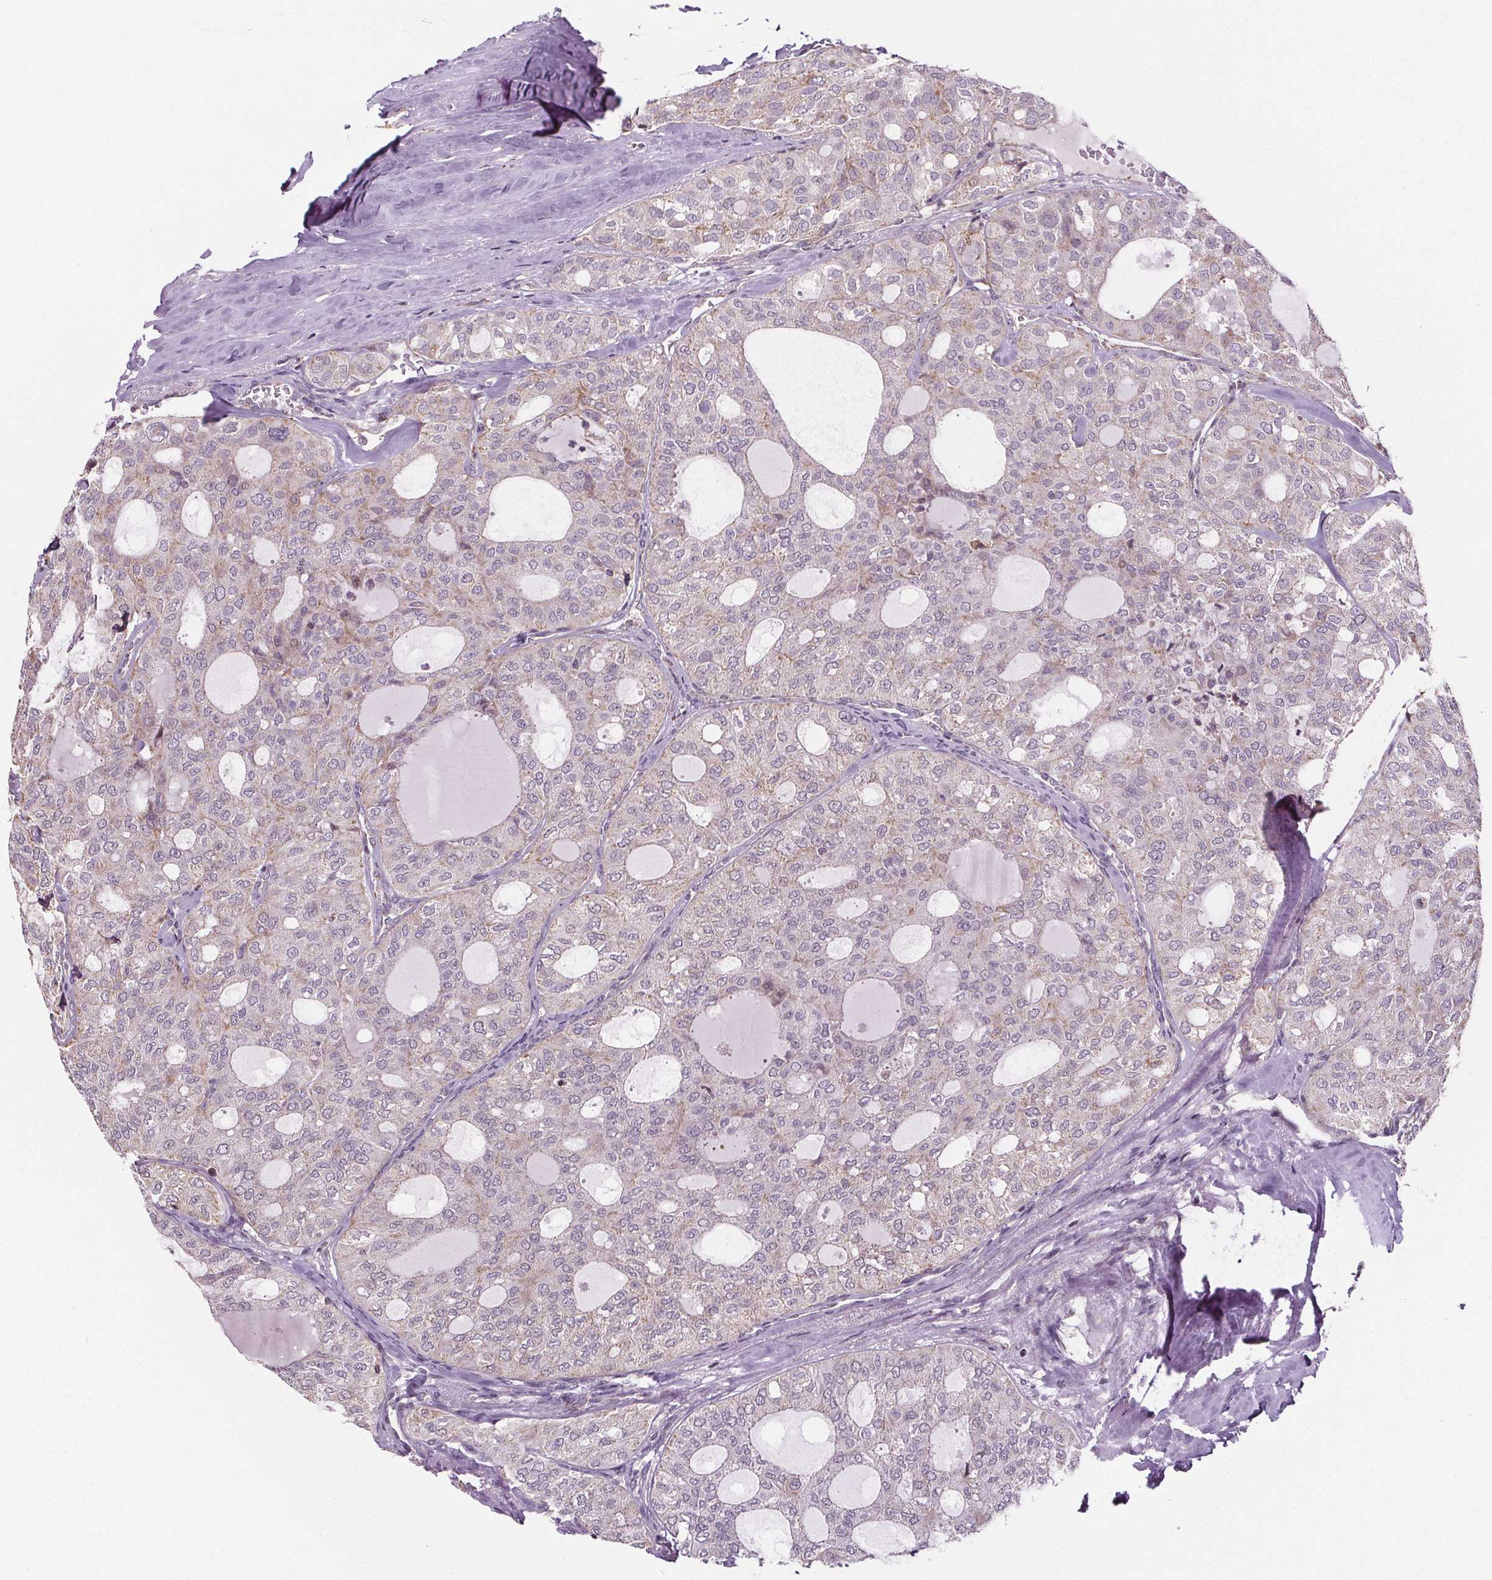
{"staining": {"intensity": "weak", "quantity": "25%-75%", "location": "cytoplasmic/membranous"}, "tissue": "thyroid cancer", "cell_type": "Tumor cells", "image_type": "cancer", "snomed": [{"axis": "morphology", "description": "Follicular adenoma carcinoma, NOS"}, {"axis": "topography", "description": "Thyroid gland"}], "caption": "This histopathology image reveals immunohistochemistry staining of human follicular adenoma carcinoma (thyroid), with low weak cytoplasmic/membranous staining in about 25%-75% of tumor cells.", "gene": "SUCLA2", "patient": {"sex": "male", "age": 75}}